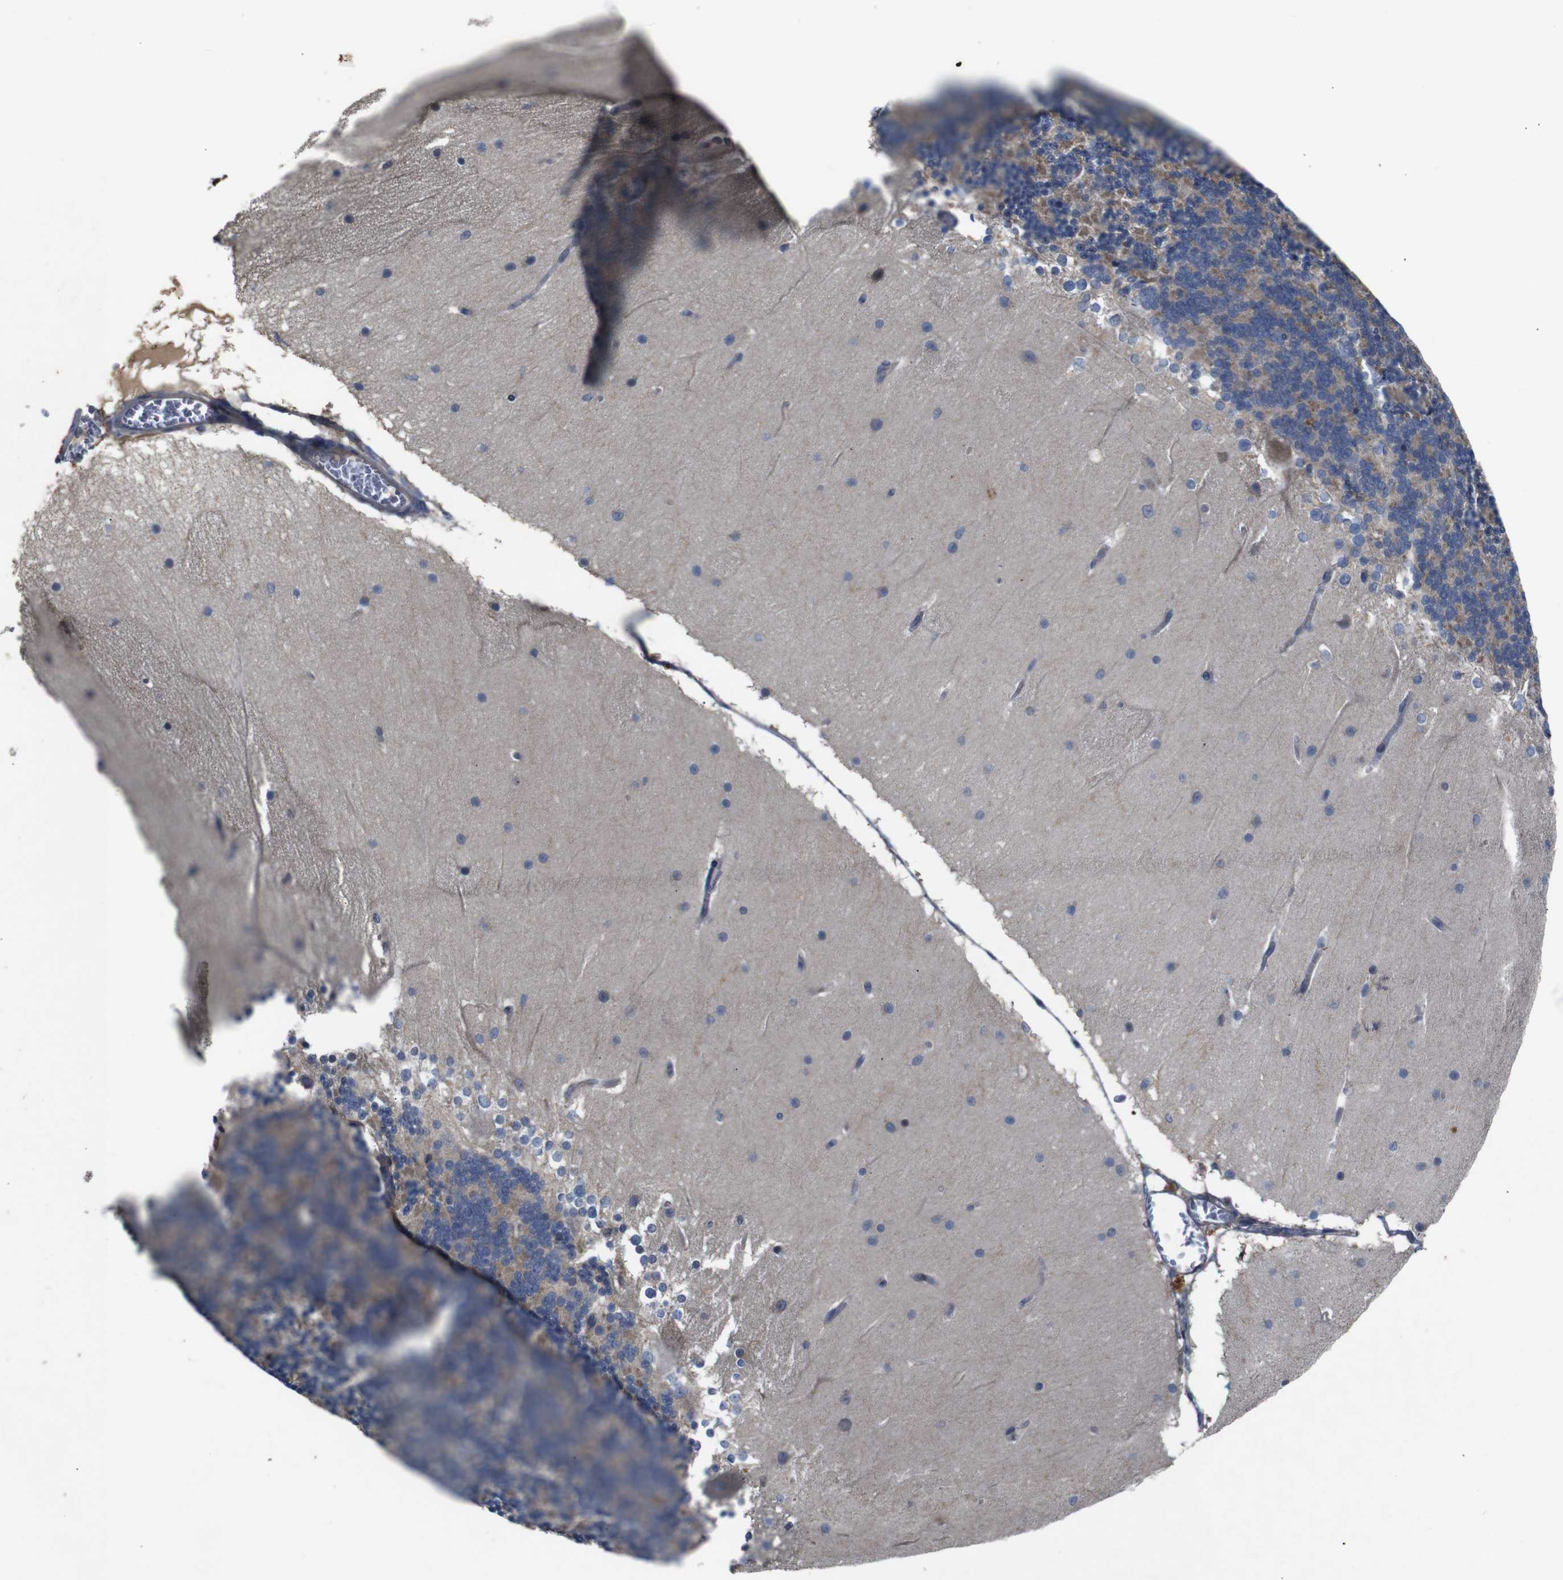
{"staining": {"intensity": "moderate", "quantity": "25%-75%", "location": "cytoplasmic/membranous"}, "tissue": "cerebellum", "cell_type": "Cells in granular layer", "image_type": "normal", "snomed": [{"axis": "morphology", "description": "Normal tissue, NOS"}, {"axis": "topography", "description": "Cerebellum"}], "caption": "Cerebellum stained for a protein (brown) shows moderate cytoplasmic/membranous positive expression in approximately 25%-75% of cells in granular layer.", "gene": "PTPN1", "patient": {"sex": "female", "age": 19}}